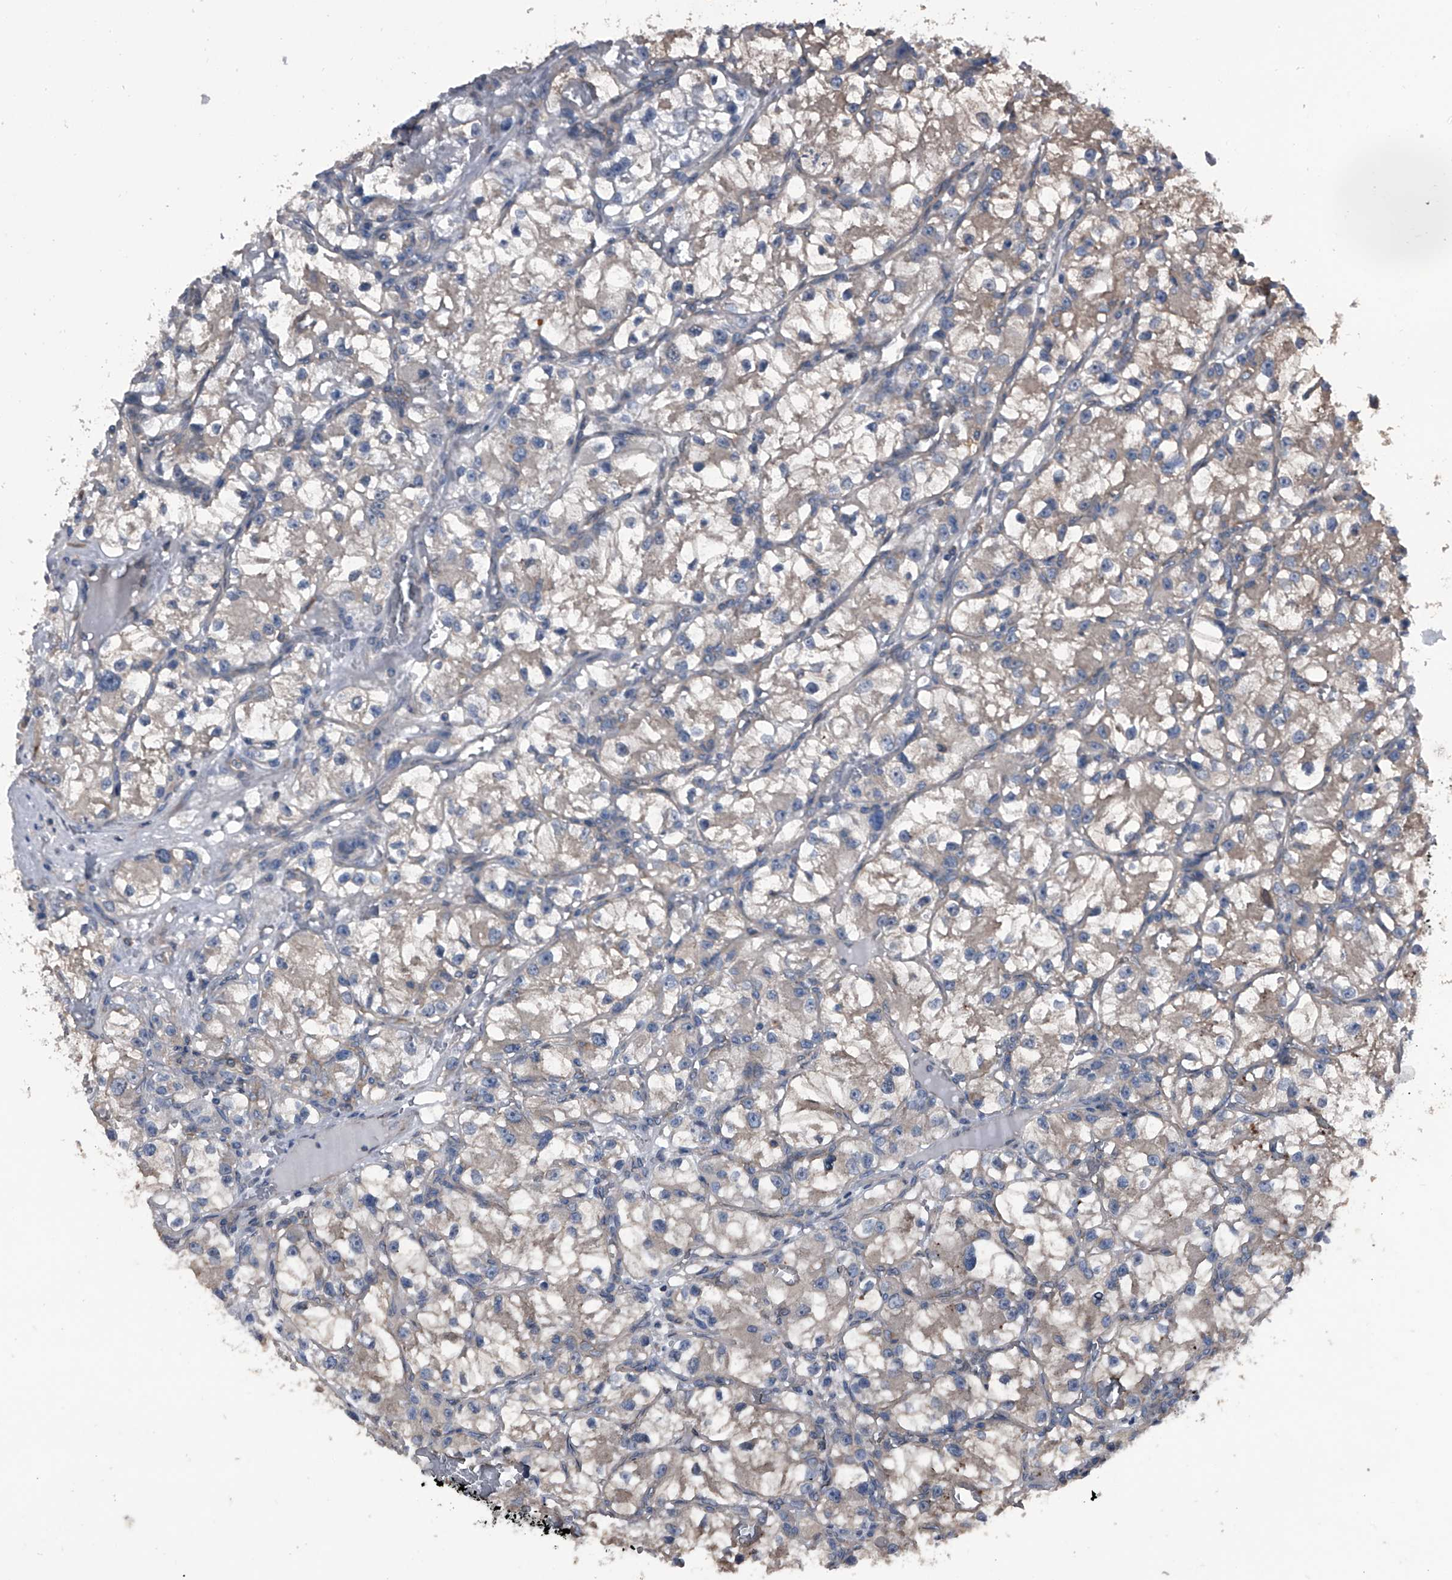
{"staining": {"intensity": "weak", "quantity": "25%-75%", "location": "cytoplasmic/membranous"}, "tissue": "renal cancer", "cell_type": "Tumor cells", "image_type": "cancer", "snomed": [{"axis": "morphology", "description": "Adenocarcinoma, NOS"}, {"axis": "topography", "description": "Kidney"}], "caption": "Renal cancer (adenocarcinoma) was stained to show a protein in brown. There is low levels of weak cytoplasmic/membranous expression in approximately 25%-75% of tumor cells.", "gene": "PIP5K1A", "patient": {"sex": "female", "age": 57}}